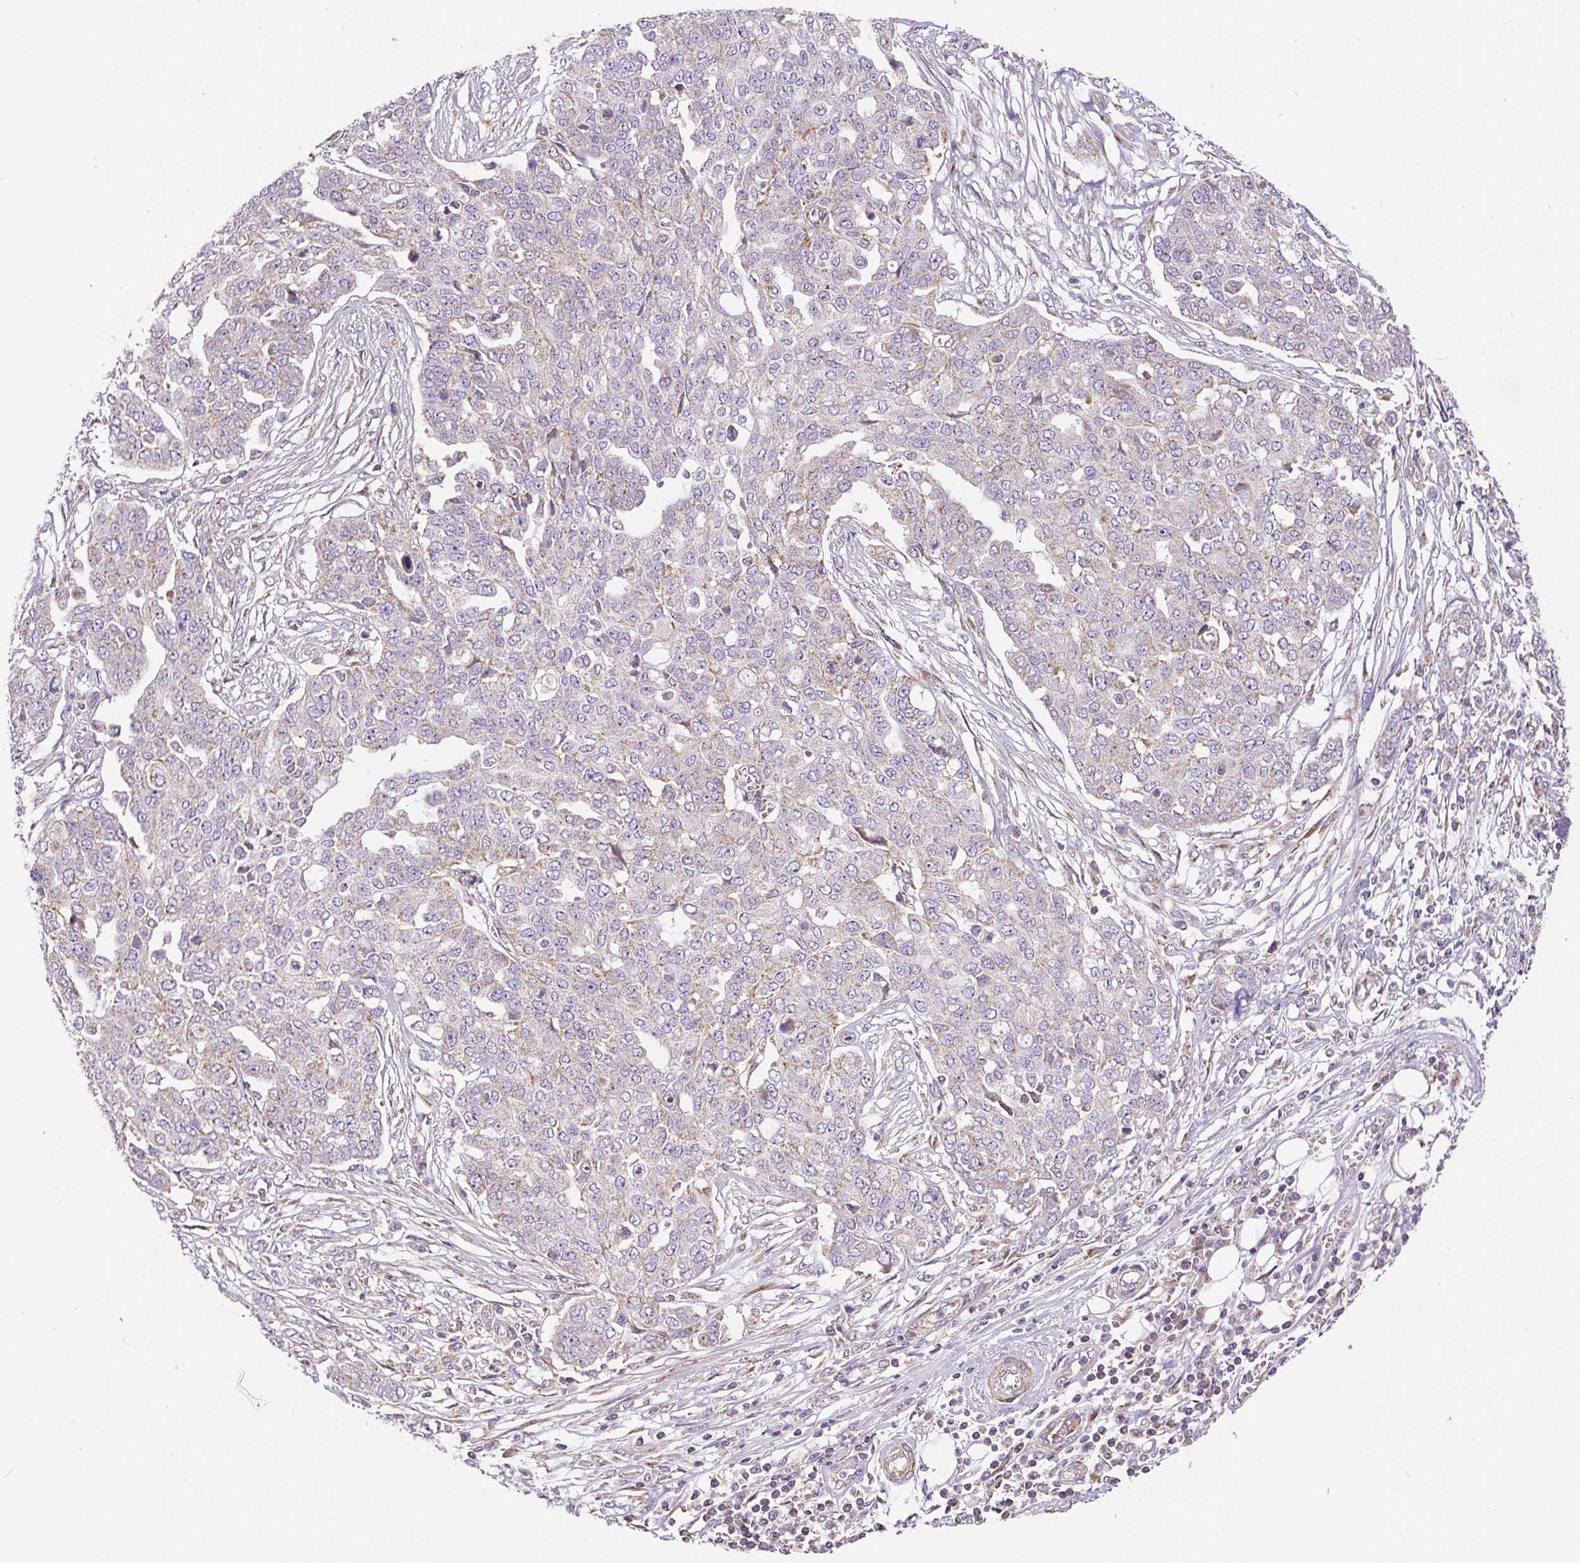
{"staining": {"intensity": "weak", "quantity": "<25%", "location": "cytoplasmic/membranous"}, "tissue": "ovarian cancer", "cell_type": "Tumor cells", "image_type": "cancer", "snomed": [{"axis": "morphology", "description": "Cystadenocarcinoma, serous, NOS"}, {"axis": "topography", "description": "Soft tissue"}, {"axis": "topography", "description": "Ovary"}], "caption": "Immunohistochemistry (IHC) image of neoplastic tissue: human ovarian cancer (serous cystadenocarcinoma) stained with DAB reveals no significant protein positivity in tumor cells. The staining is performed using DAB (3,3'-diaminobenzidine) brown chromogen with nuclei counter-stained in using hematoxylin.", "gene": "NDUFAF2", "patient": {"sex": "female", "age": 57}}